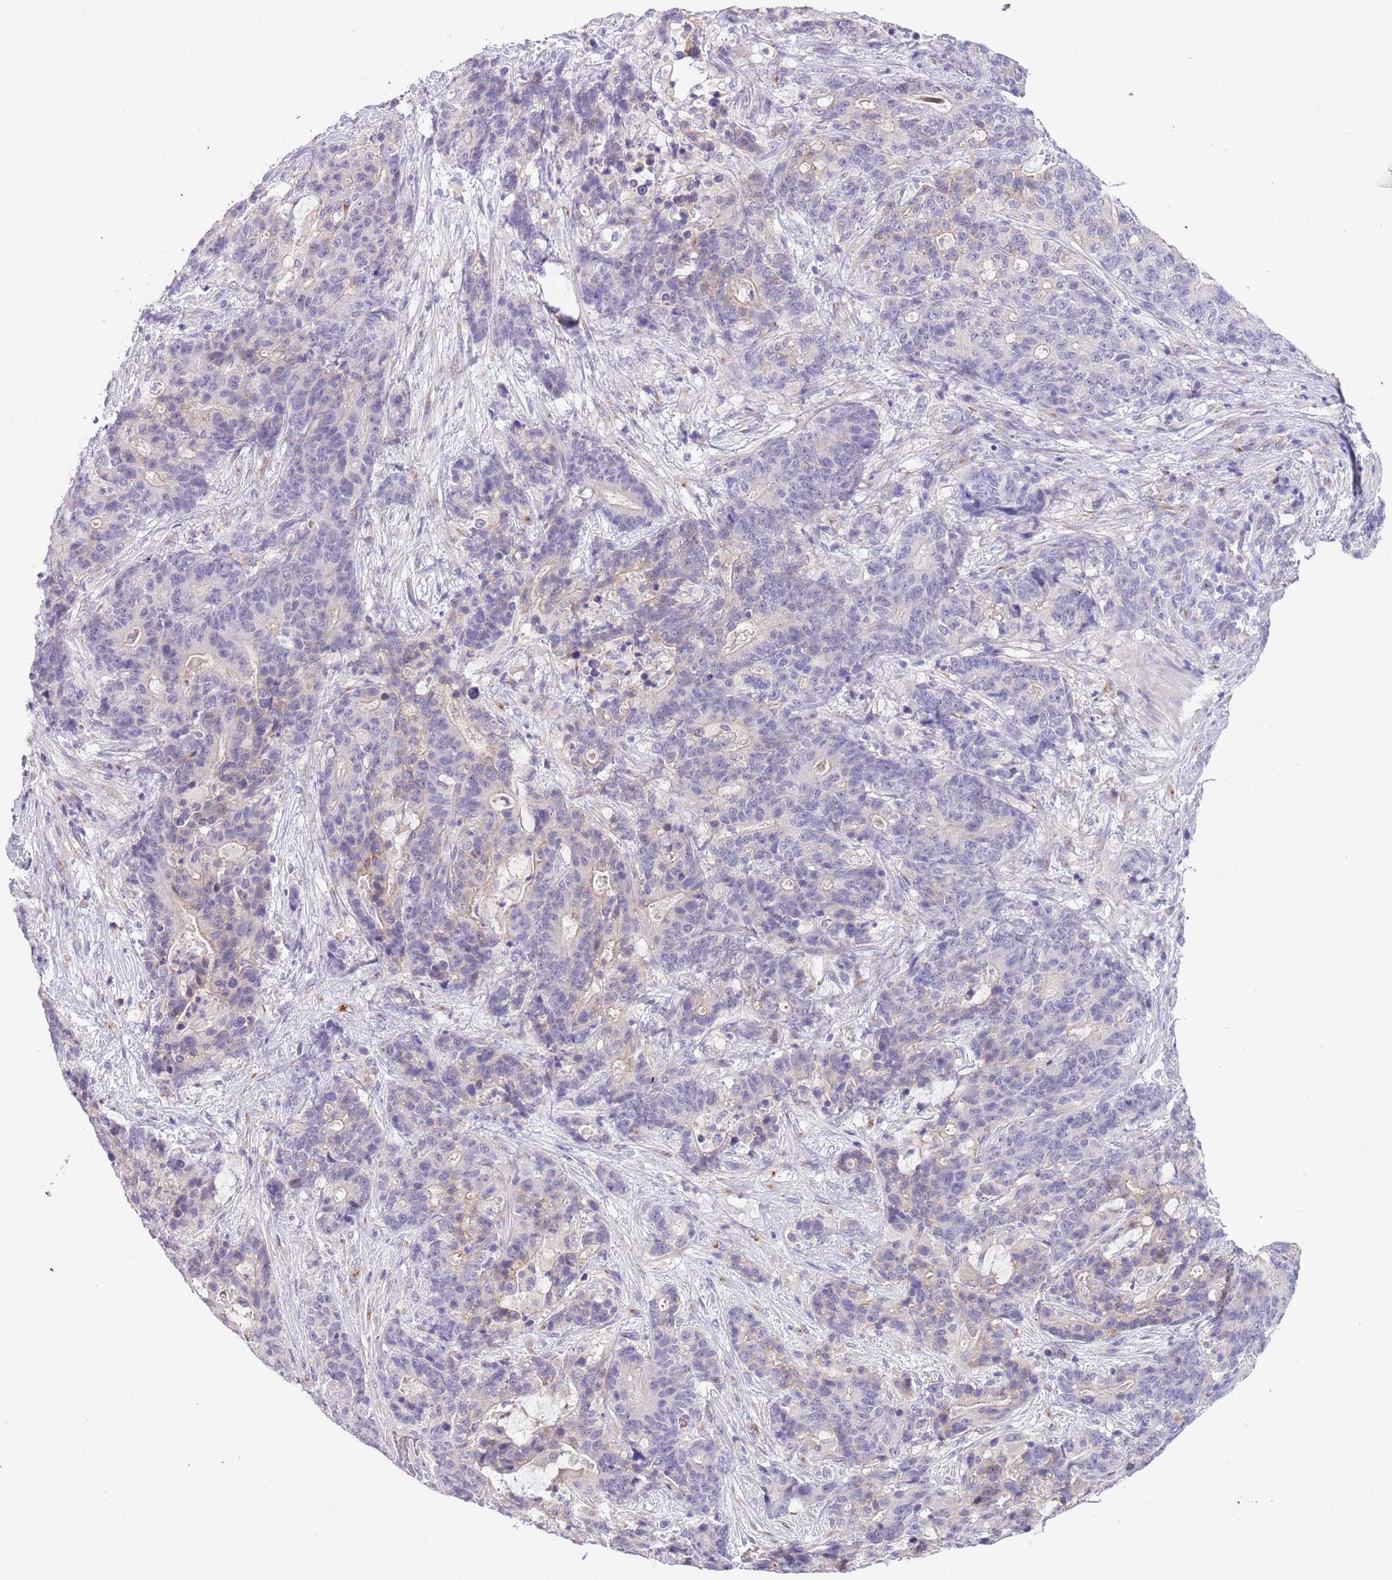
{"staining": {"intensity": "negative", "quantity": "none", "location": "none"}, "tissue": "stomach cancer", "cell_type": "Tumor cells", "image_type": "cancer", "snomed": [{"axis": "morphology", "description": "Normal tissue, NOS"}, {"axis": "morphology", "description": "Adenocarcinoma, NOS"}, {"axis": "topography", "description": "Stomach"}], "caption": "There is no significant expression in tumor cells of stomach adenocarcinoma.", "gene": "CFAP73", "patient": {"sex": "female", "age": 64}}